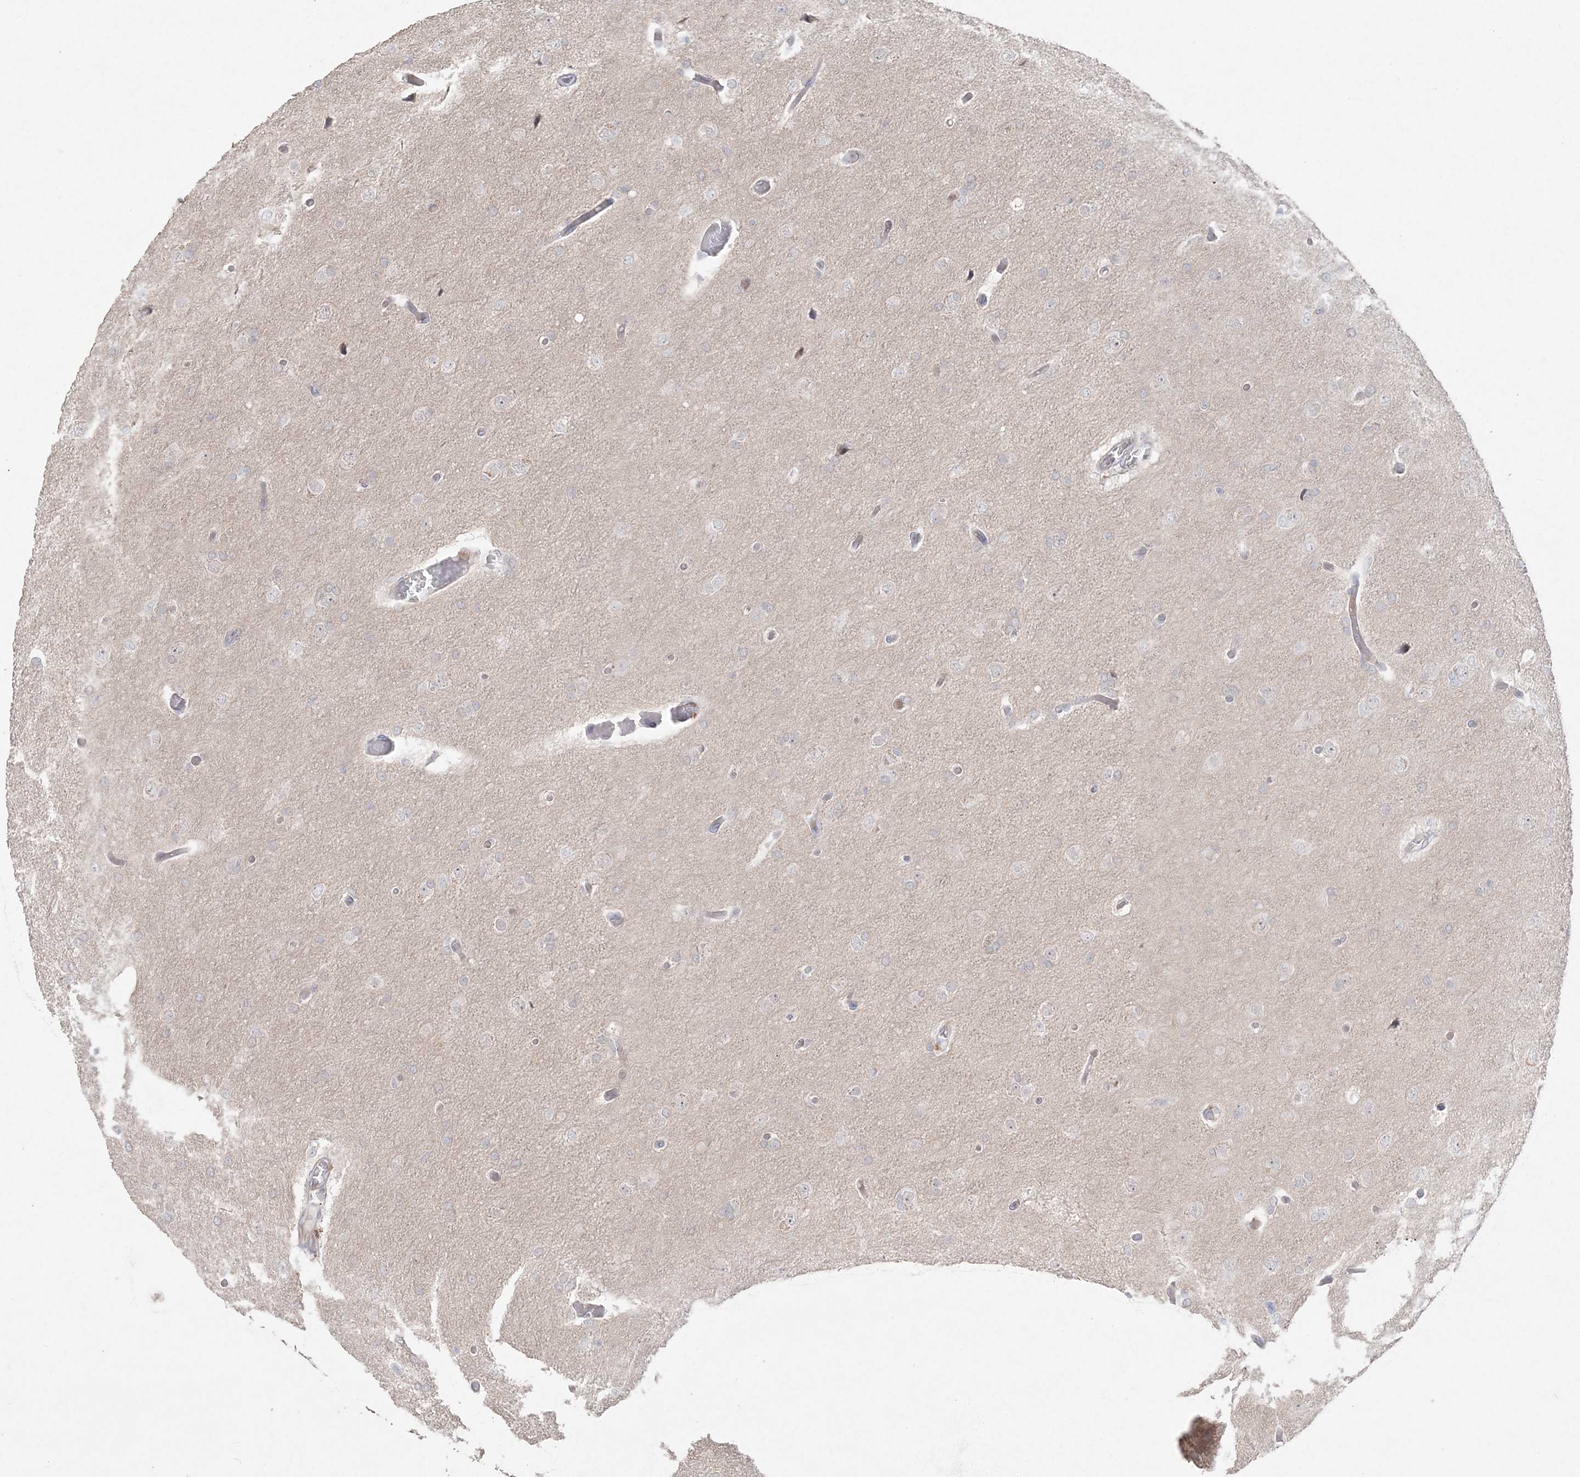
{"staining": {"intensity": "negative", "quantity": "none", "location": "none"}, "tissue": "glioma", "cell_type": "Tumor cells", "image_type": "cancer", "snomed": [{"axis": "morphology", "description": "Glioma, malignant, High grade"}, {"axis": "topography", "description": "Cerebral cortex"}], "caption": "High power microscopy histopathology image of an immunohistochemistry (IHC) image of high-grade glioma (malignant), revealing no significant expression in tumor cells.", "gene": "SH3BP4", "patient": {"sex": "female", "age": 36}}